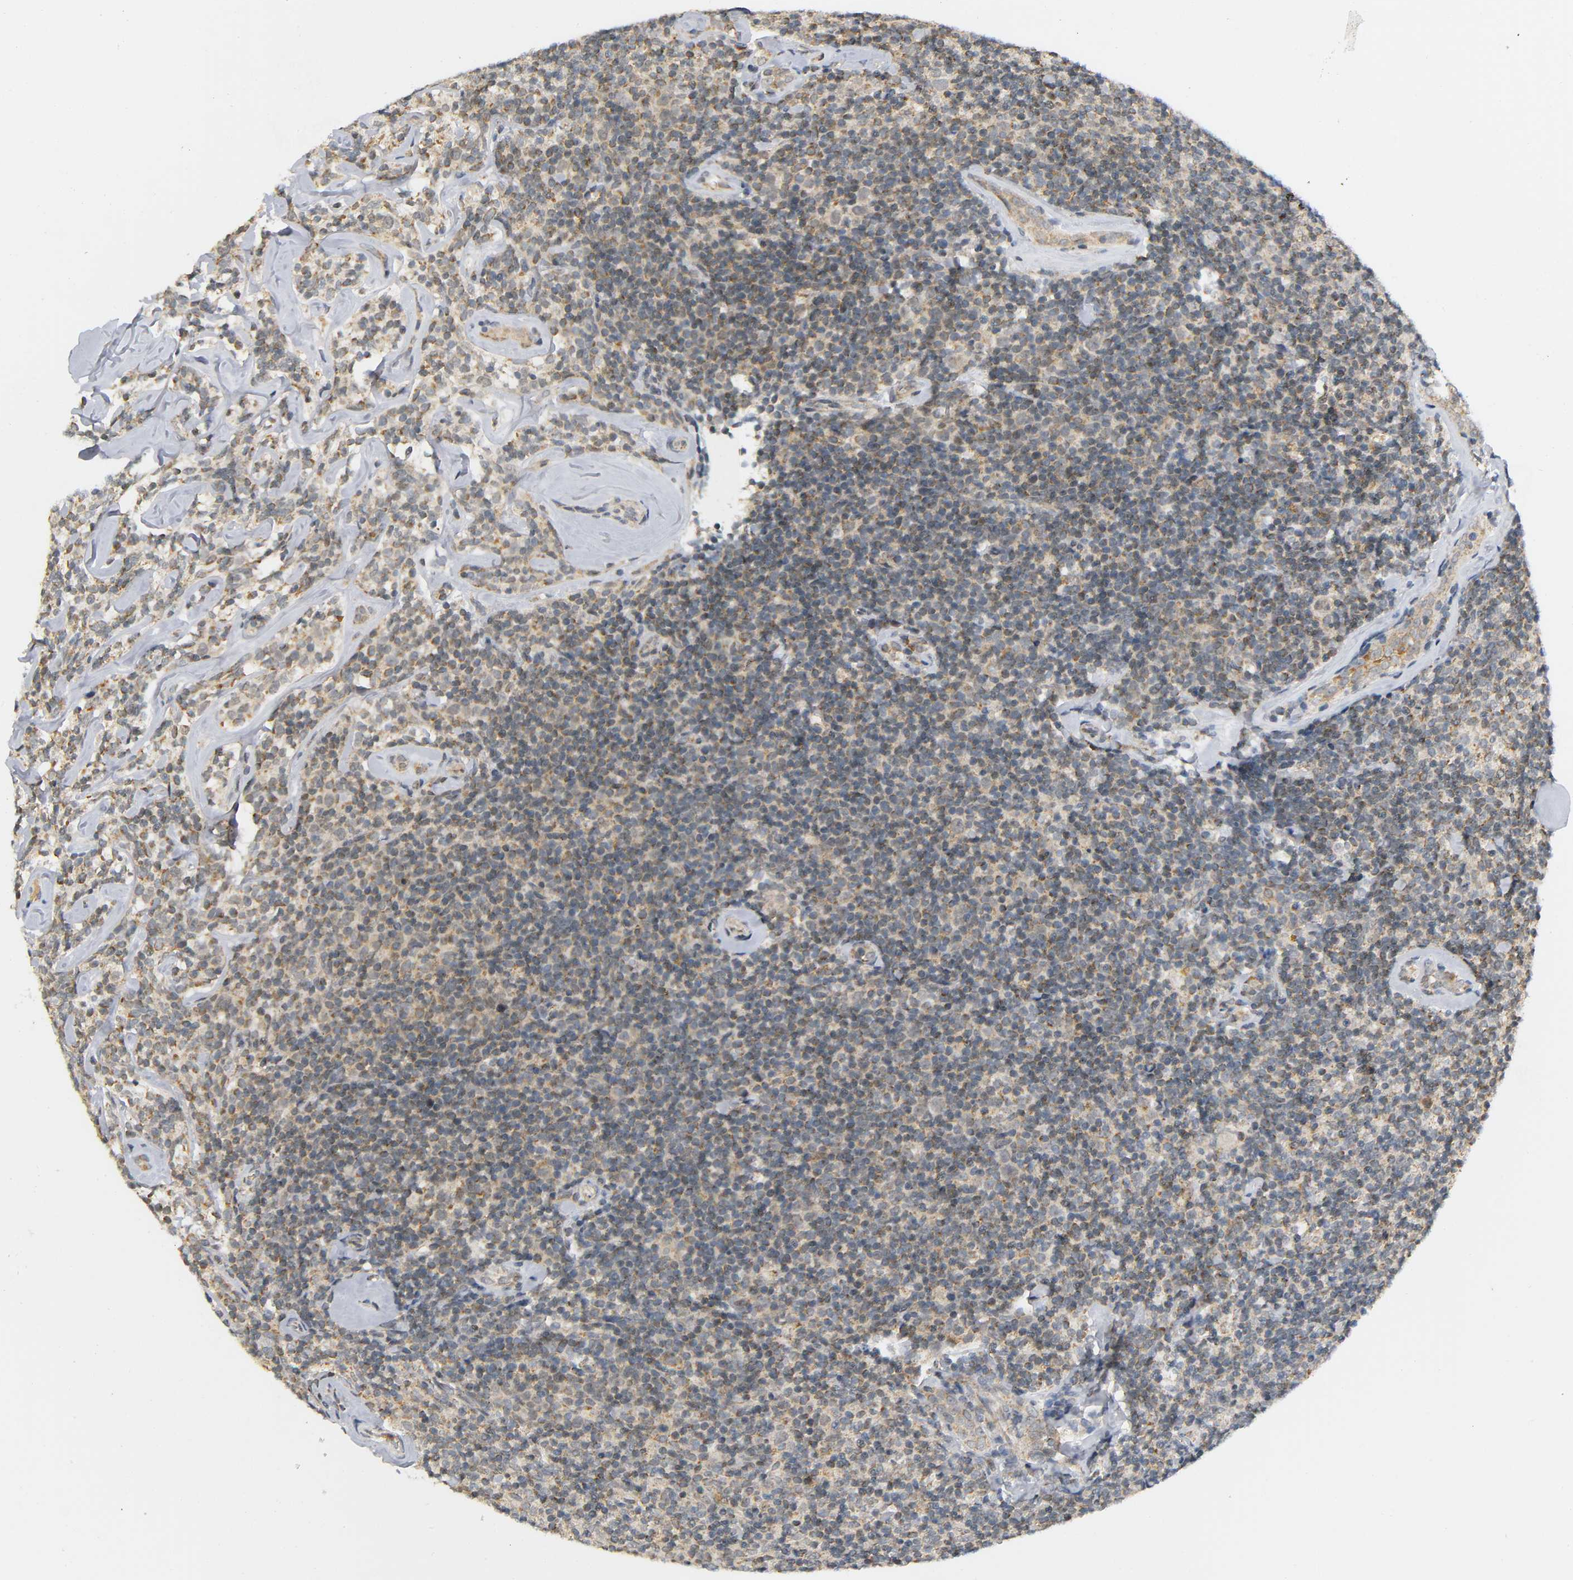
{"staining": {"intensity": "weak", "quantity": ">75%", "location": "cytoplasmic/membranous"}, "tissue": "lymphoma", "cell_type": "Tumor cells", "image_type": "cancer", "snomed": [{"axis": "morphology", "description": "Malignant lymphoma, non-Hodgkin's type, Low grade"}, {"axis": "topography", "description": "Lymph node"}], "caption": "Immunohistochemical staining of human malignant lymphoma, non-Hodgkin's type (low-grade) displays low levels of weak cytoplasmic/membranous protein staining in about >75% of tumor cells. The staining was performed using DAB (3,3'-diaminobenzidine) to visualize the protein expression in brown, while the nuclei were stained in blue with hematoxylin (Magnification: 20x).", "gene": "NRP1", "patient": {"sex": "female", "age": 56}}